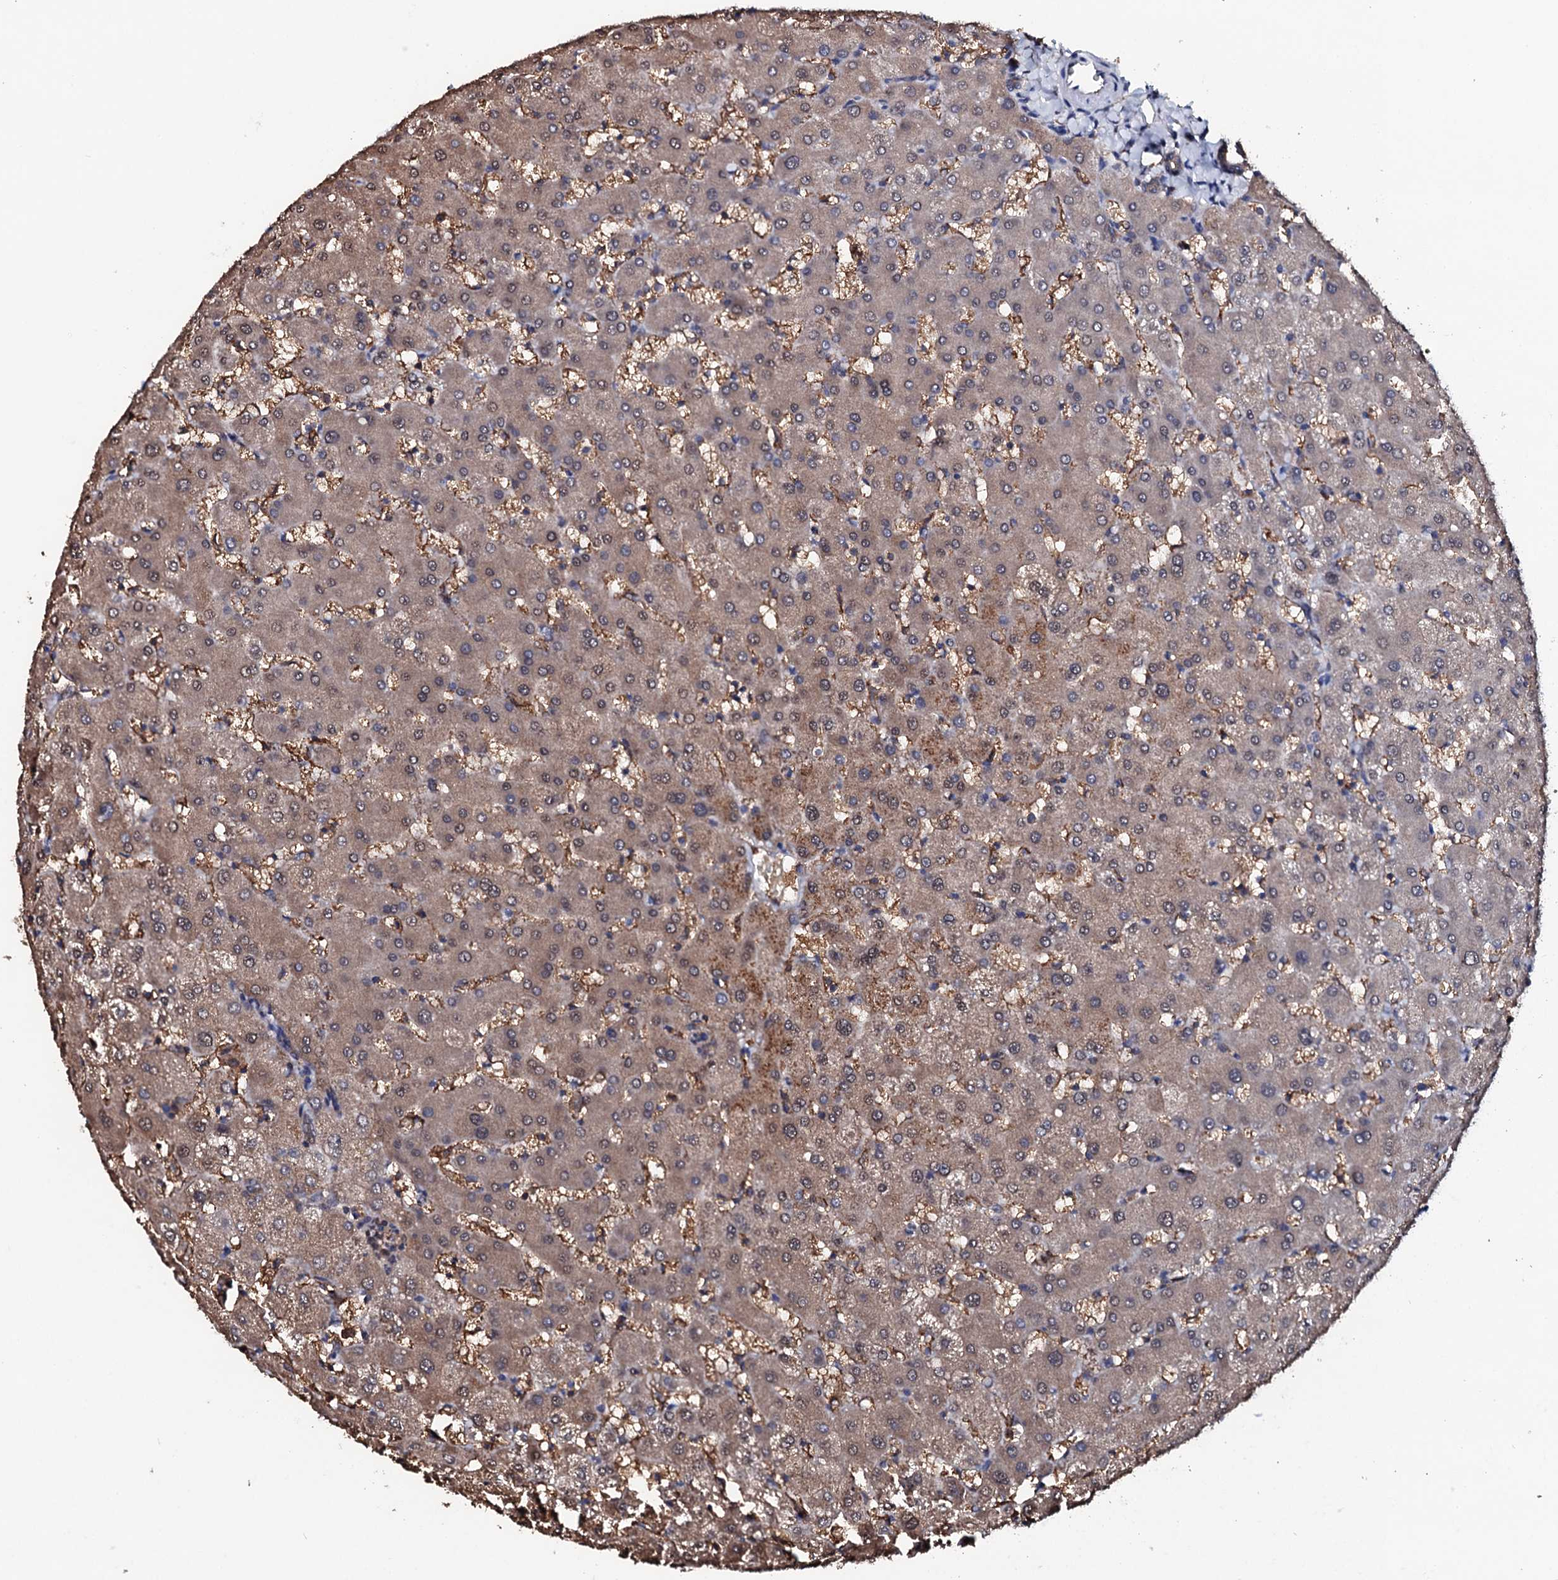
{"staining": {"intensity": "weak", "quantity": ">75%", "location": "cytoplasmic/membranous"}, "tissue": "liver", "cell_type": "Cholangiocytes", "image_type": "normal", "snomed": [{"axis": "morphology", "description": "Normal tissue, NOS"}, {"axis": "topography", "description": "Liver"}], "caption": "Immunohistochemistry micrograph of benign liver: human liver stained using immunohistochemistry demonstrates low levels of weak protein expression localized specifically in the cytoplasmic/membranous of cholangiocytes, appearing as a cytoplasmic/membranous brown color.", "gene": "EDC3", "patient": {"sex": "female", "age": 63}}